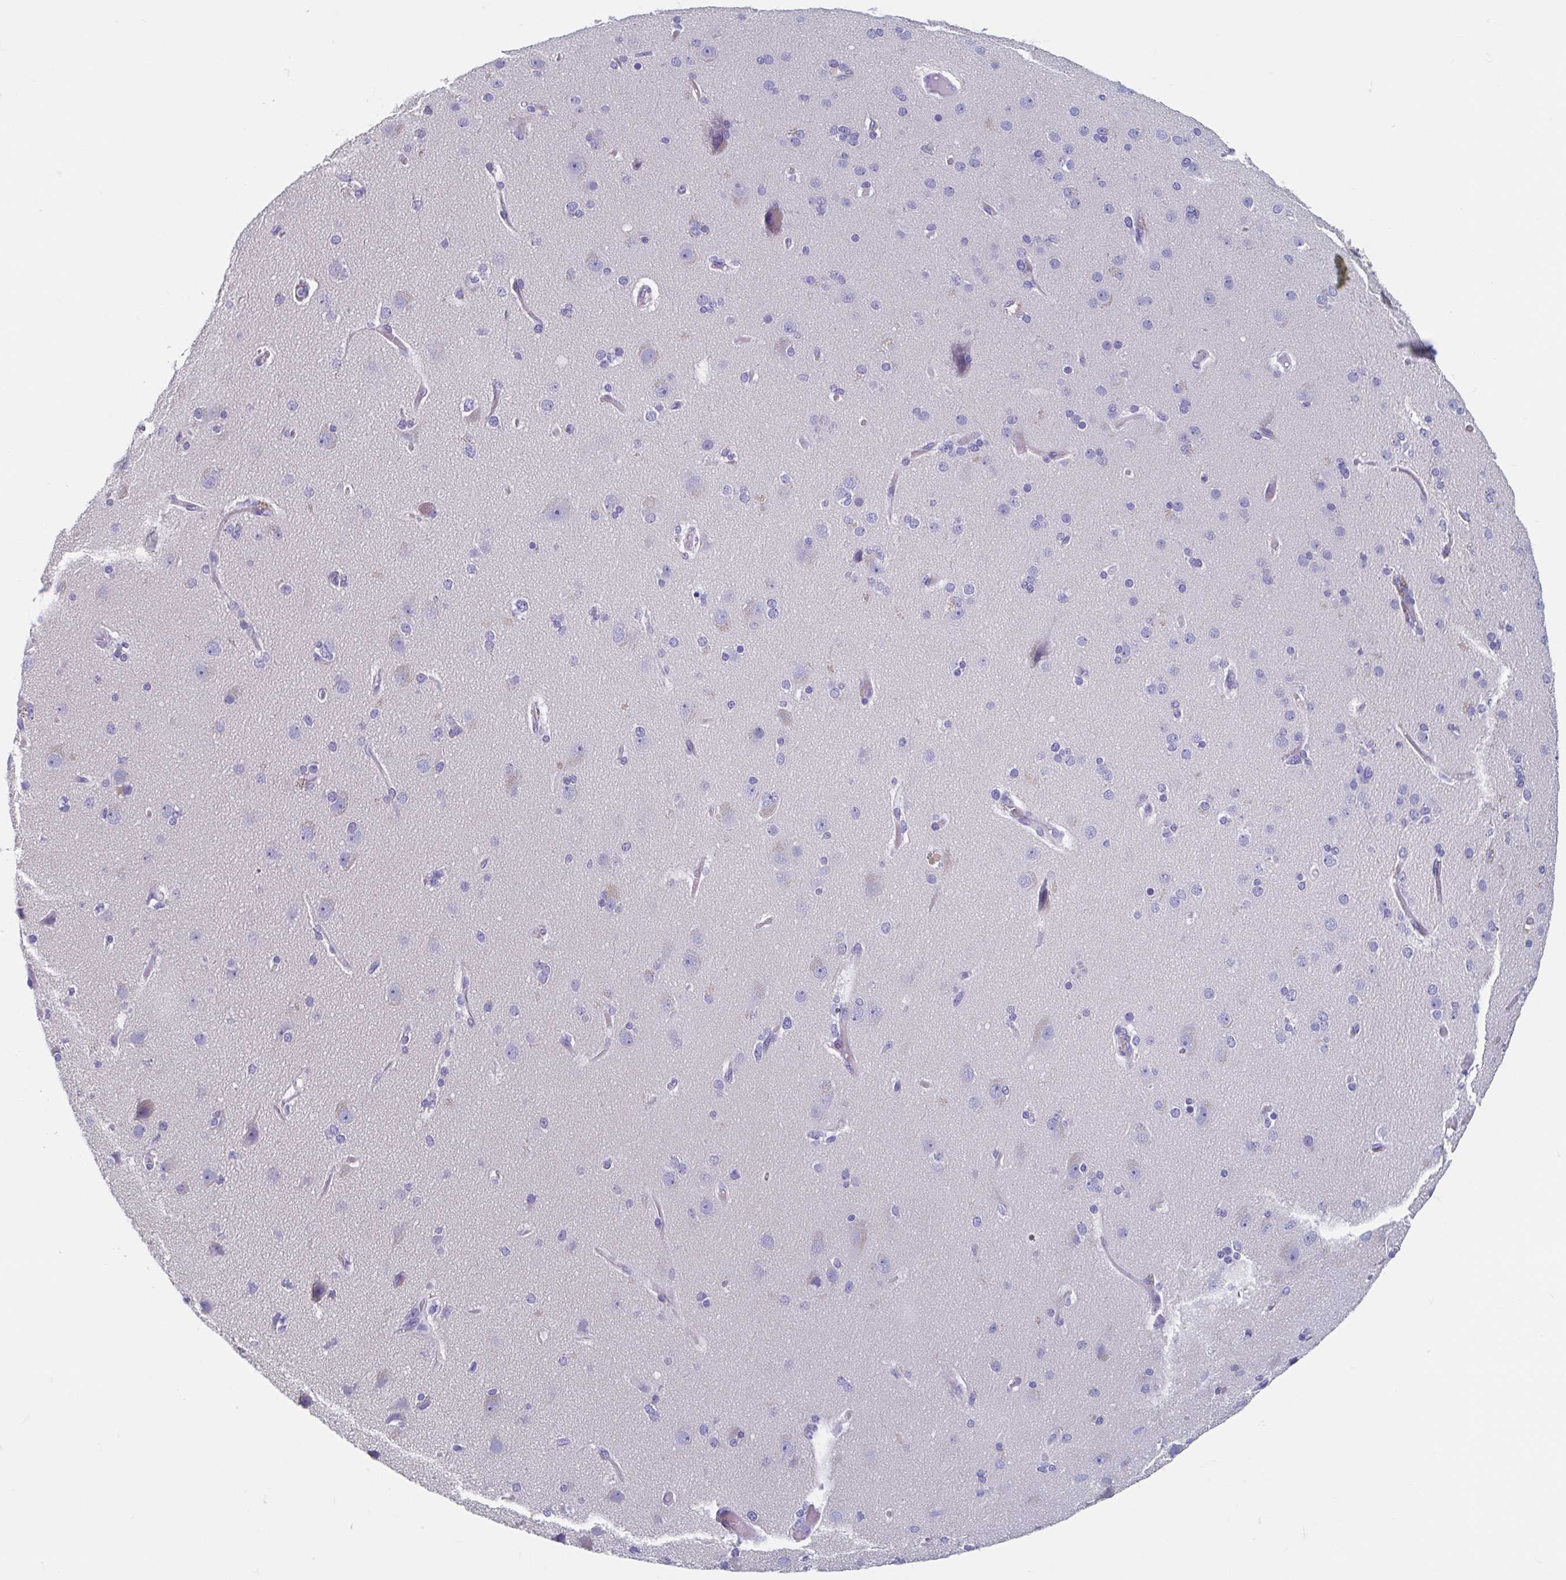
{"staining": {"intensity": "negative", "quantity": "none", "location": "none"}, "tissue": "cerebral cortex", "cell_type": "Endothelial cells", "image_type": "normal", "snomed": [{"axis": "morphology", "description": "Normal tissue, NOS"}, {"axis": "morphology", "description": "Glioma, malignant, High grade"}, {"axis": "topography", "description": "Cerebral cortex"}], "caption": "Image shows no protein expression in endothelial cells of unremarkable cerebral cortex.", "gene": "SHCBP1L", "patient": {"sex": "male", "age": 71}}